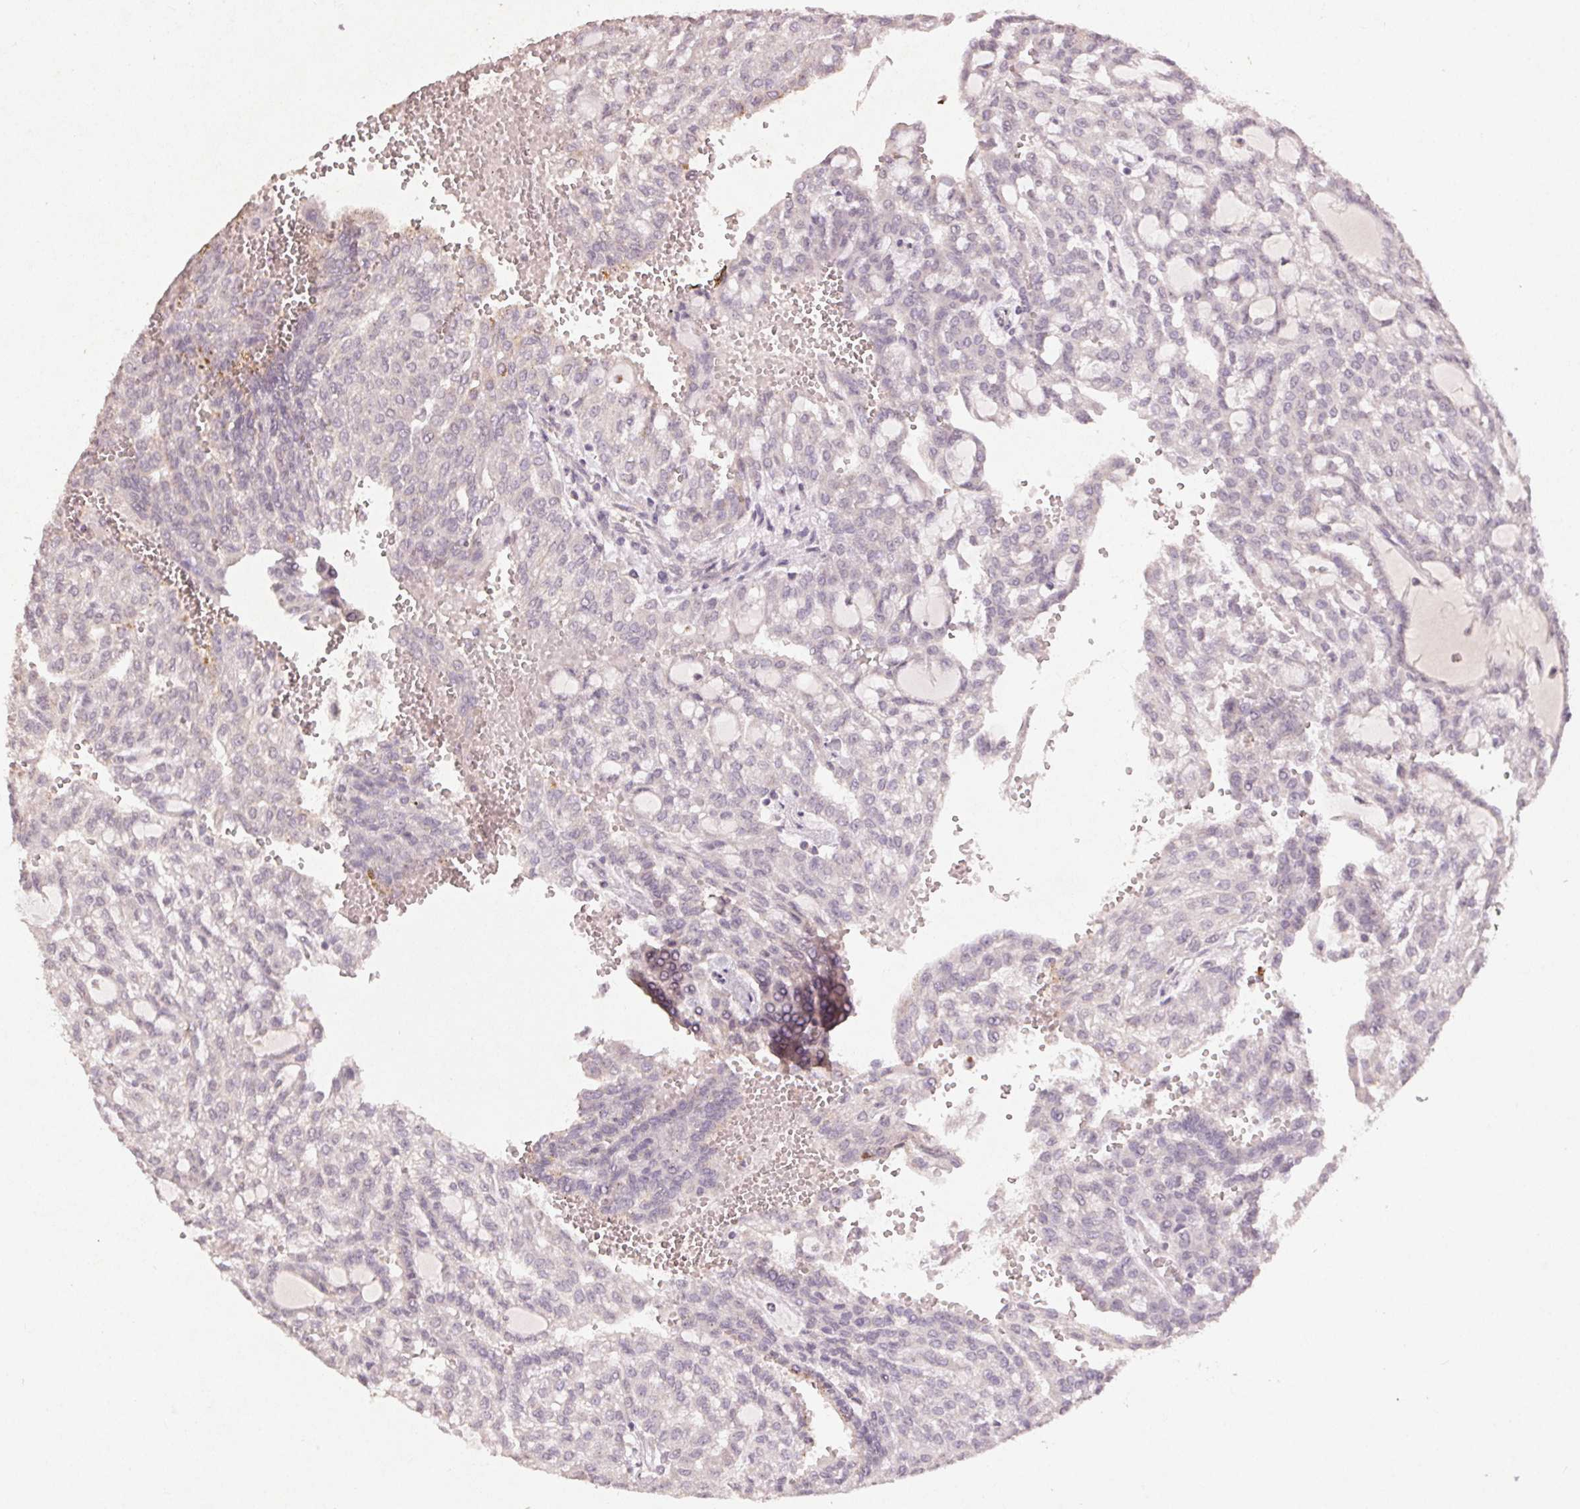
{"staining": {"intensity": "negative", "quantity": "none", "location": "none"}, "tissue": "renal cancer", "cell_type": "Tumor cells", "image_type": "cancer", "snomed": [{"axis": "morphology", "description": "Adenocarcinoma, NOS"}, {"axis": "topography", "description": "Kidney"}], "caption": "Immunohistochemistry (IHC) histopathology image of neoplastic tissue: human renal cancer stained with DAB shows no significant protein positivity in tumor cells.", "gene": "KLRC3", "patient": {"sex": "male", "age": 63}}